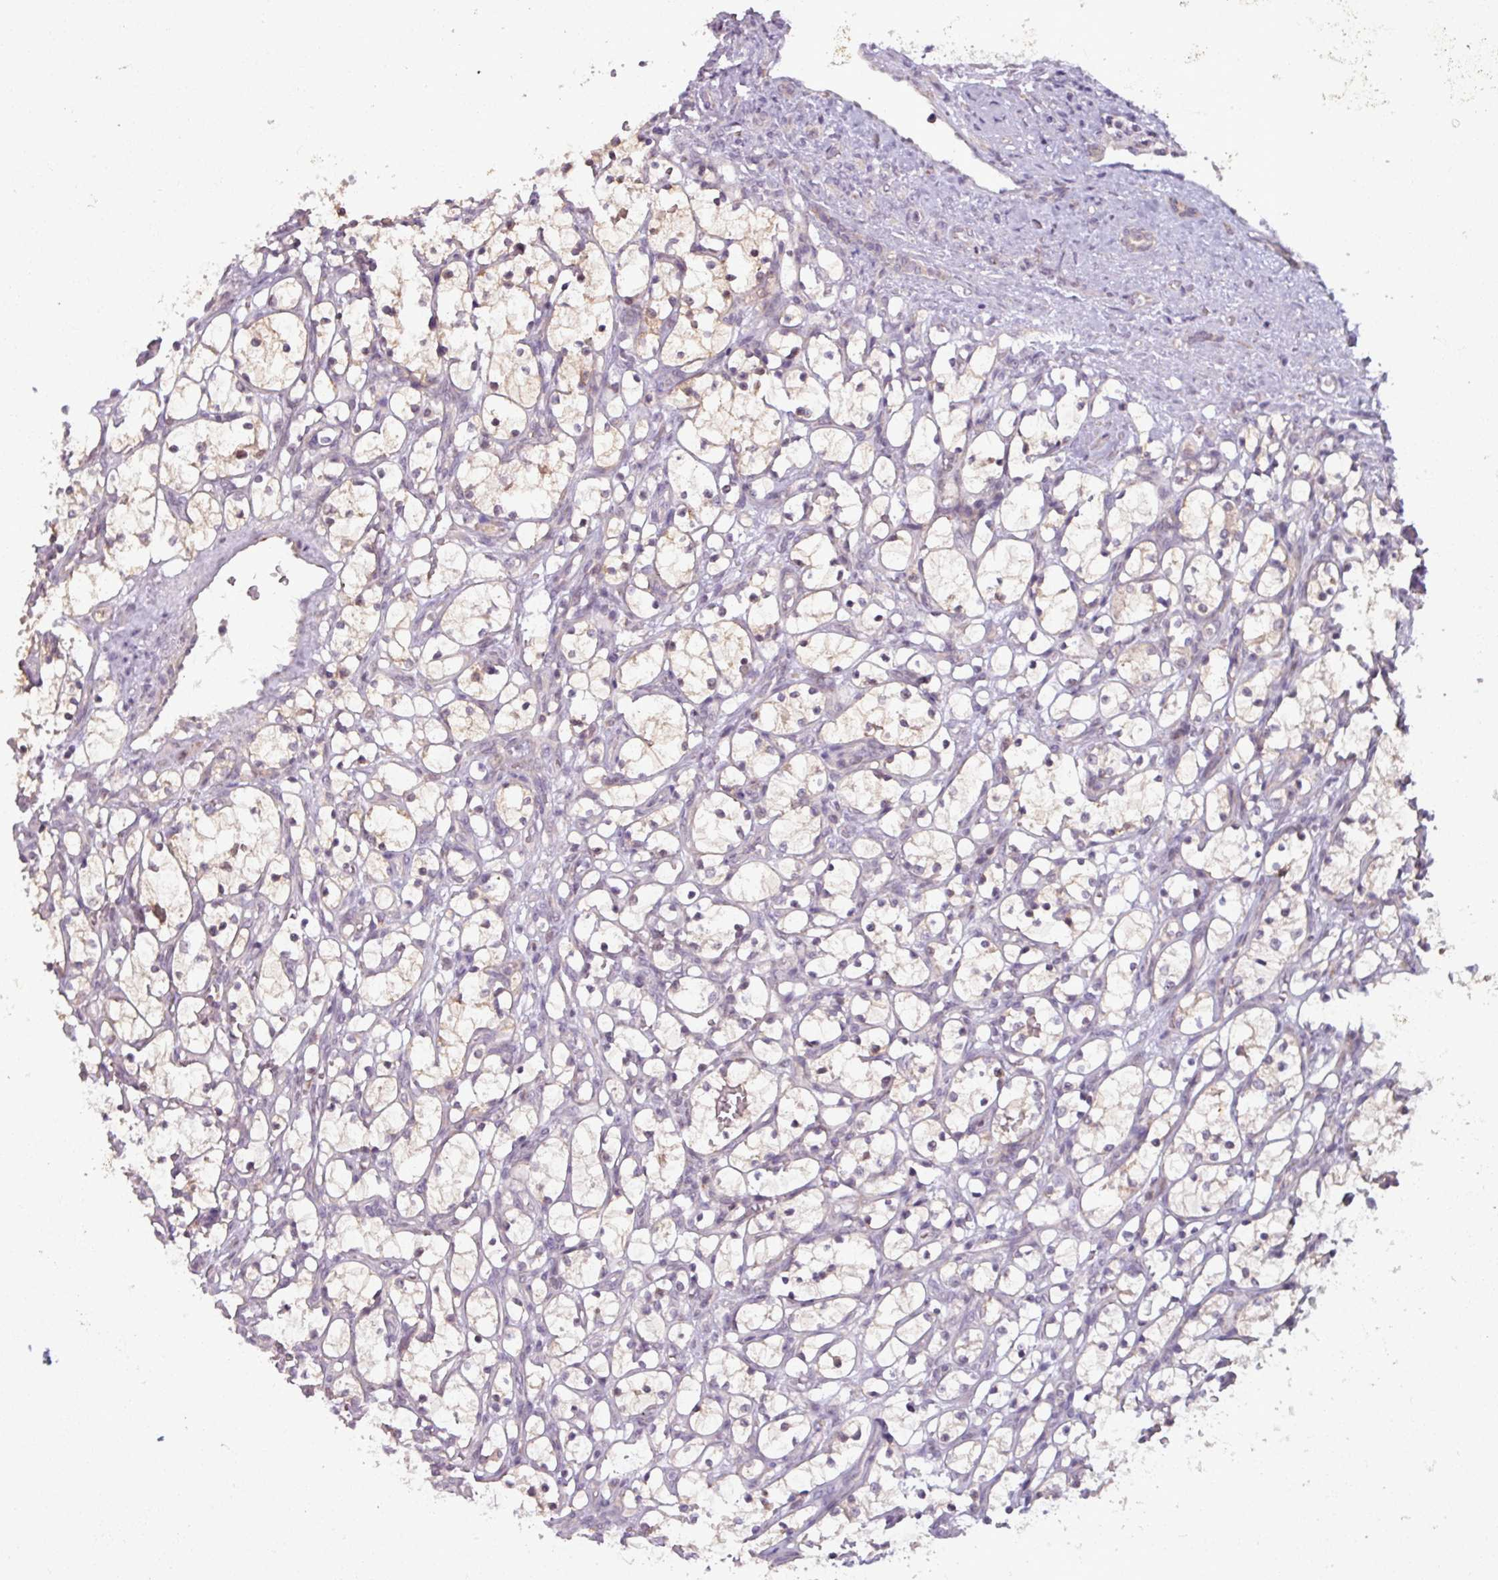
{"staining": {"intensity": "negative", "quantity": "none", "location": "none"}, "tissue": "renal cancer", "cell_type": "Tumor cells", "image_type": "cancer", "snomed": [{"axis": "morphology", "description": "Adenocarcinoma, NOS"}, {"axis": "topography", "description": "Kidney"}], "caption": "The photomicrograph demonstrates no significant expression in tumor cells of renal cancer (adenocarcinoma).", "gene": "OGFOD3", "patient": {"sex": "female", "age": 69}}